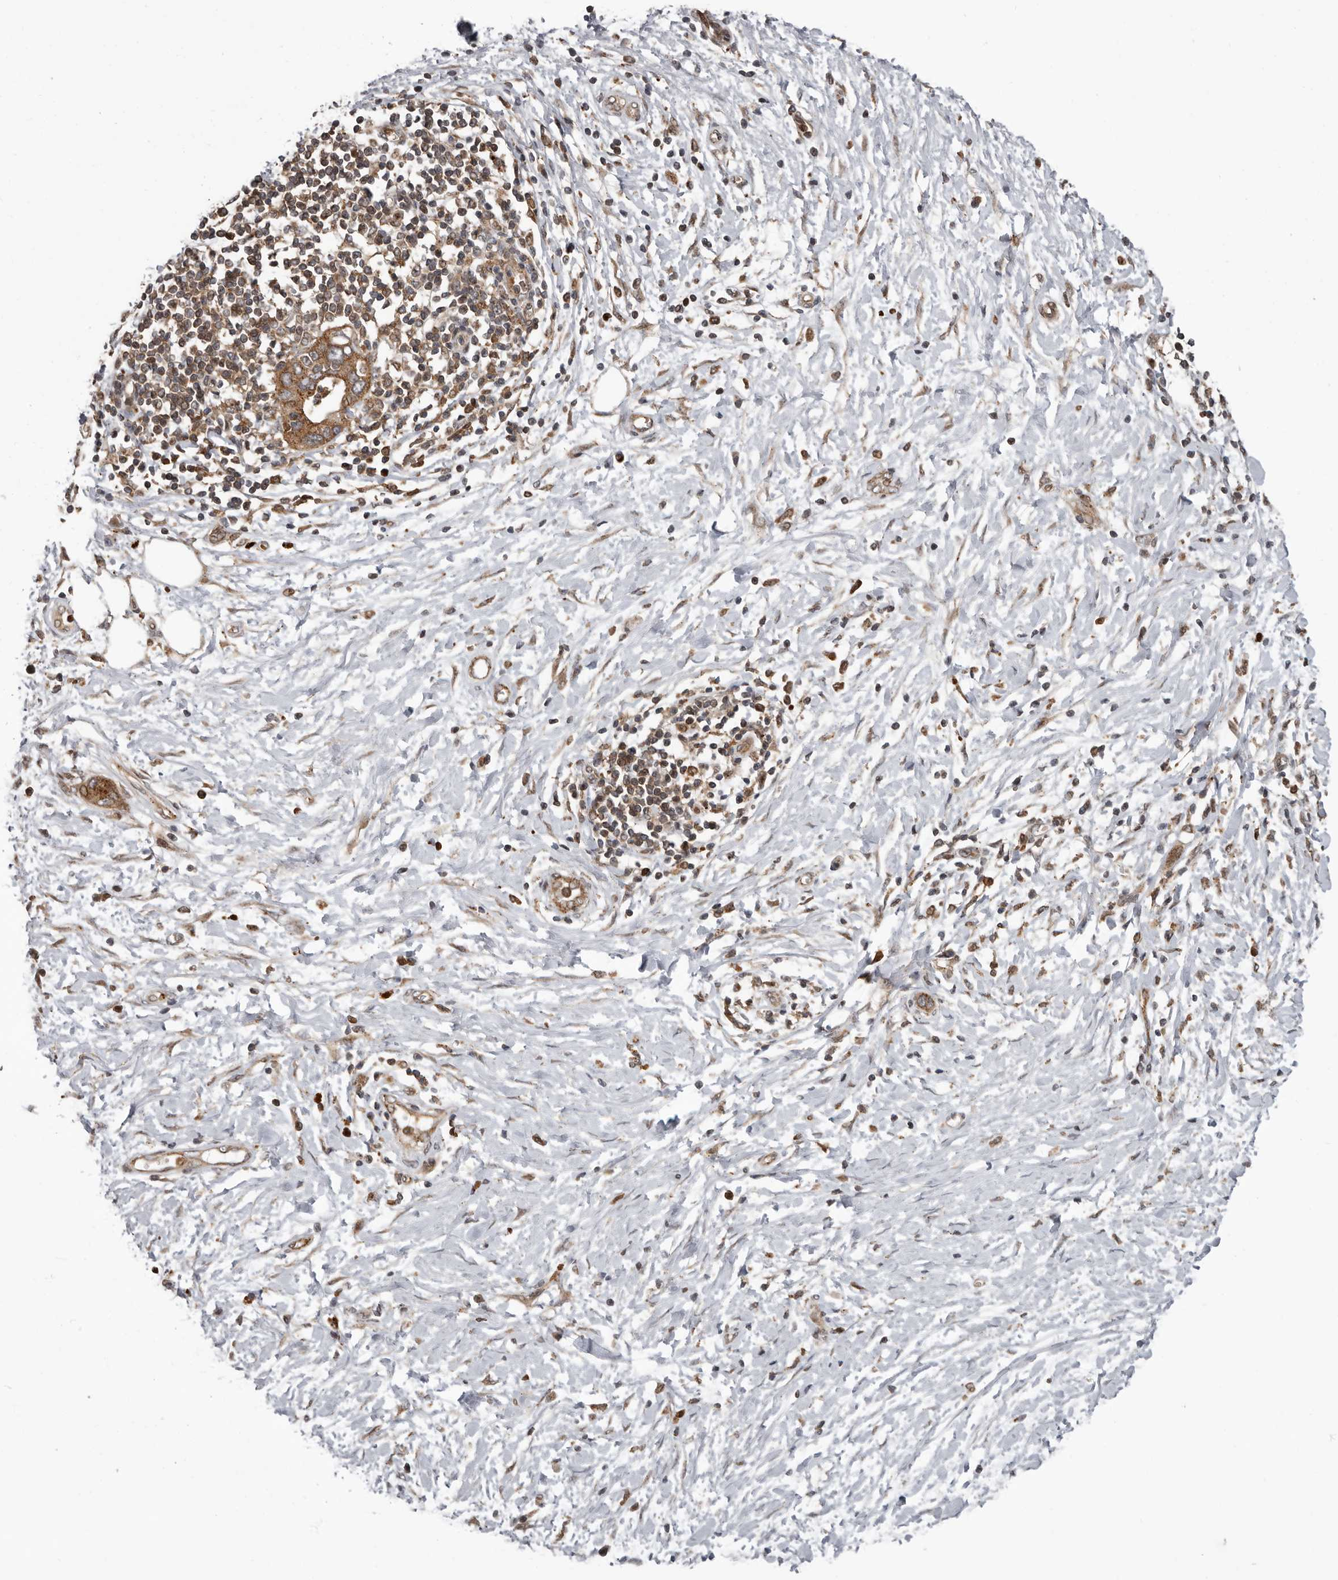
{"staining": {"intensity": "moderate", "quantity": ">75%", "location": "cytoplasmic/membranous"}, "tissue": "pancreatic cancer", "cell_type": "Tumor cells", "image_type": "cancer", "snomed": [{"axis": "morphology", "description": "Normal tissue, NOS"}, {"axis": "morphology", "description": "Adenocarcinoma, NOS"}, {"axis": "topography", "description": "Pancreas"}, {"axis": "topography", "description": "Peripheral nerve tissue"}], "caption": "A high-resolution photomicrograph shows IHC staining of pancreatic adenocarcinoma, which displays moderate cytoplasmic/membranous positivity in about >75% of tumor cells.", "gene": "FGFR4", "patient": {"sex": "male", "age": 59}}